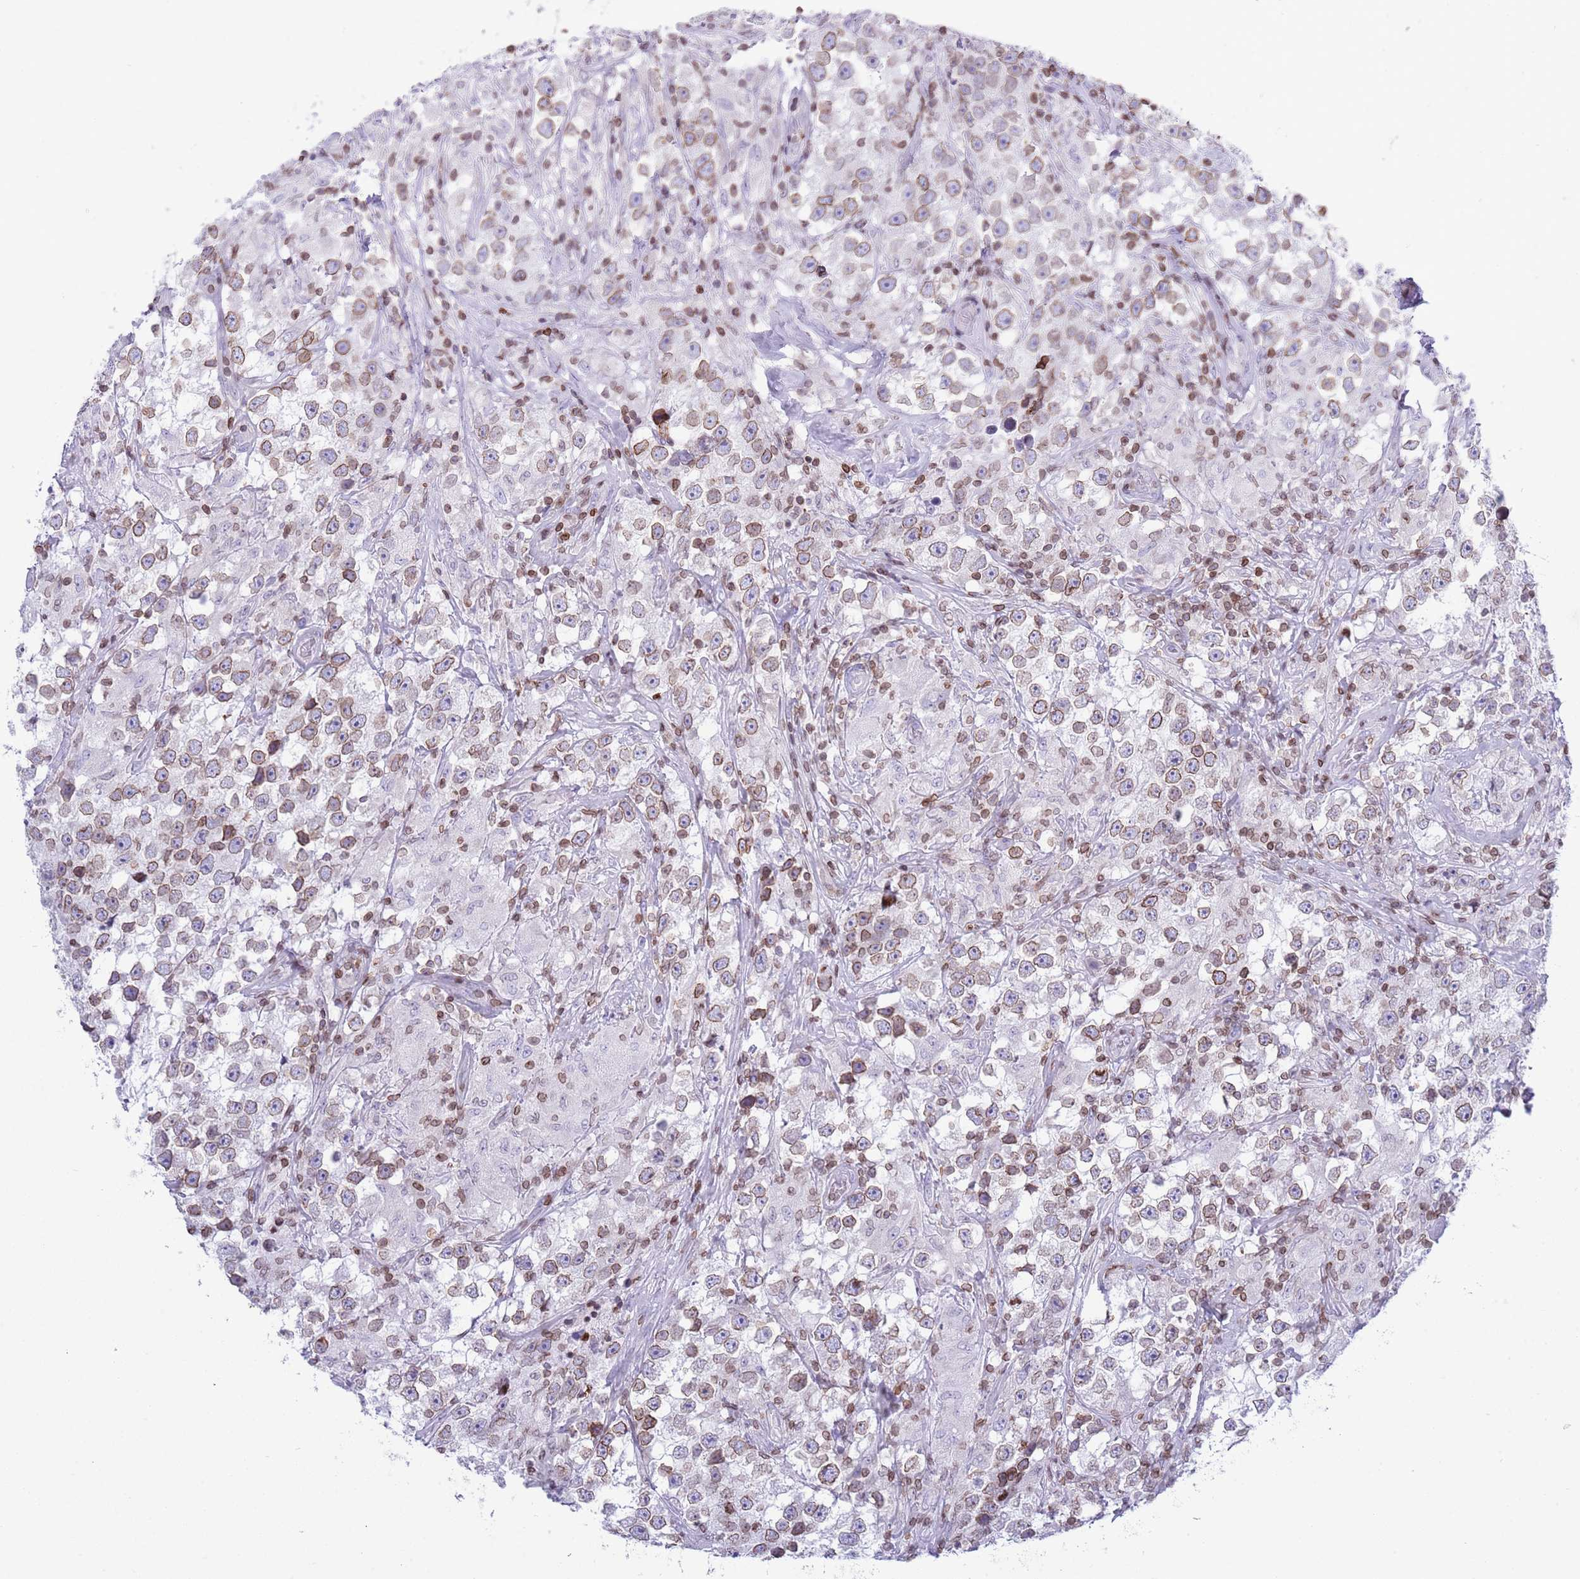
{"staining": {"intensity": "moderate", "quantity": ">75%", "location": "cytoplasmic/membranous,nuclear"}, "tissue": "testis cancer", "cell_type": "Tumor cells", "image_type": "cancer", "snomed": [{"axis": "morphology", "description": "Seminoma, NOS"}, {"axis": "topography", "description": "Testis"}], "caption": "Human seminoma (testis) stained with a protein marker exhibits moderate staining in tumor cells.", "gene": "LBR", "patient": {"sex": "male", "age": 46}}